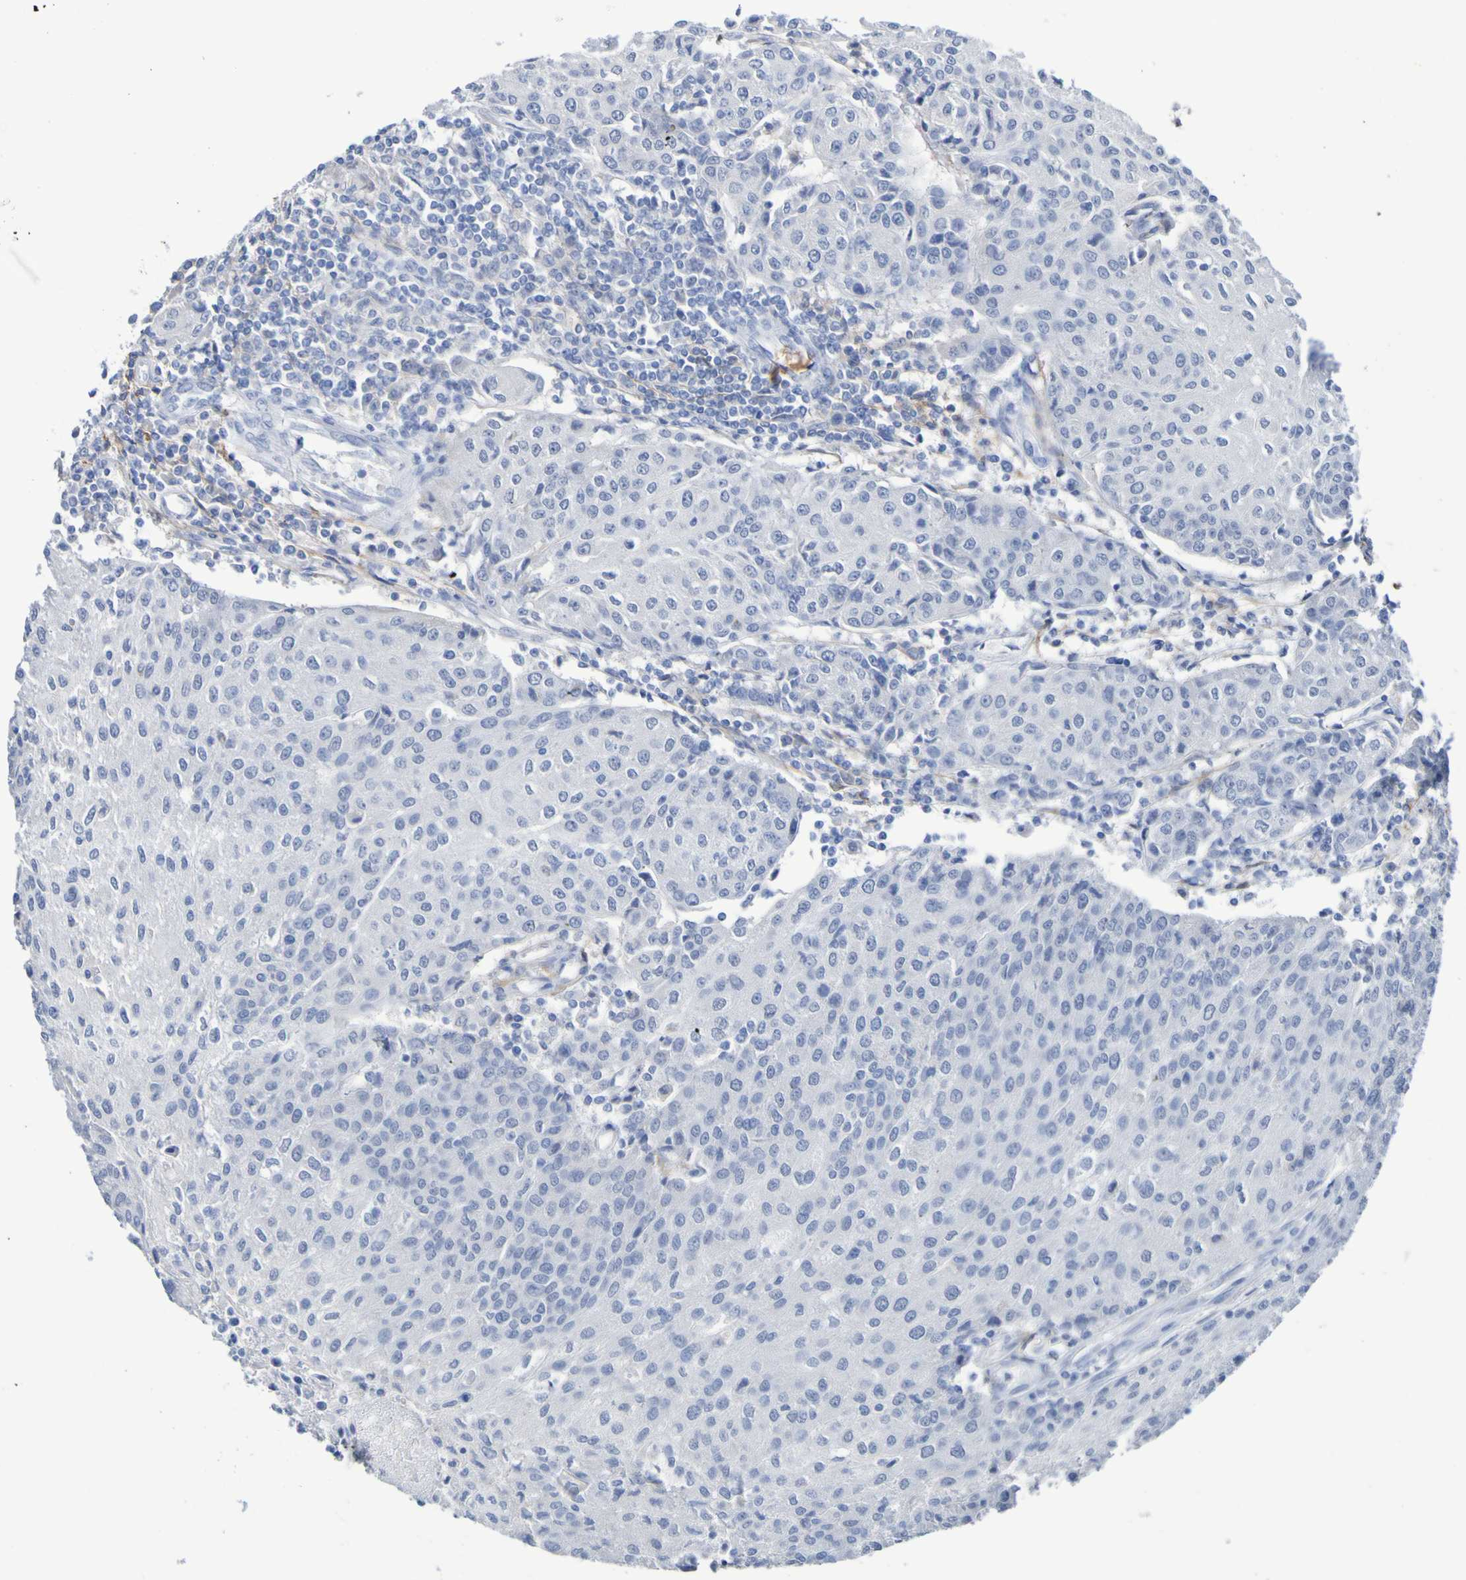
{"staining": {"intensity": "negative", "quantity": "none", "location": "none"}, "tissue": "urothelial cancer", "cell_type": "Tumor cells", "image_type": "cancer", "snomed": [{"axis": "morphology", "description": "Urothelial carcinoma, High grade"}, {"axis": "topography", "description": "Urinary bladder"}], "caption": "Human urothelial cancer stained for a protein using immunohistochemistry (IHC) shows no staining in tumor cells.", "gene": "SGCB", "patient": {"sex": "female", "age": 85}}